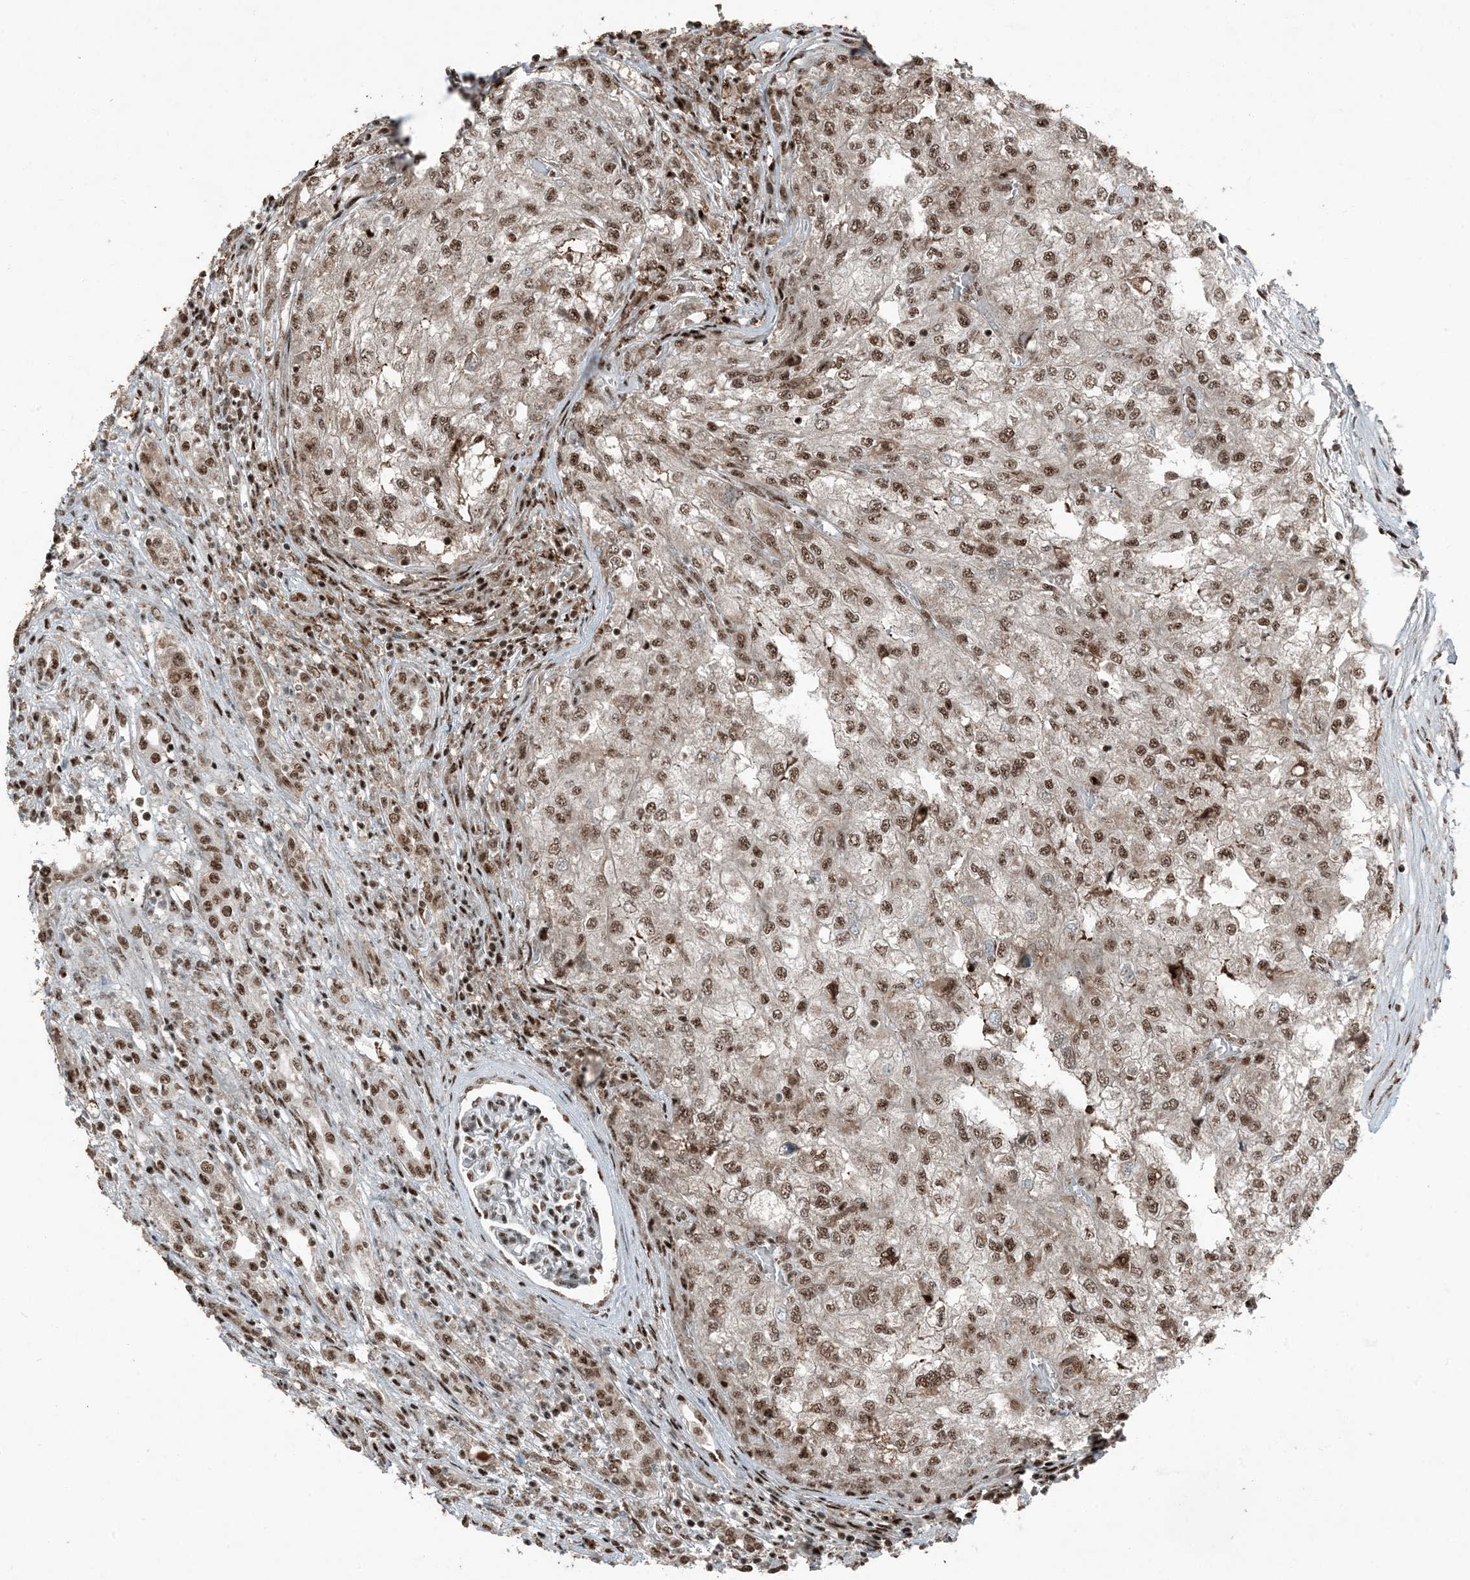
{"staining": {"intensity": "moderate", "quantity": ">75%", "location": "nuclear"}, "tissue": "renal cancer", "cell_type": "Tumor cells", "image_type": "cancer", "snomed": [{"axis": "morphology", "description": "Adenocarcinoma, NOS"}, {"axis": "topography", "description": "Kidney"}], "caption": "IHC of renal adenocarcinoma displays medium levels of moderate nuclear positivity in approximately >75% of tumor cells. (DAB (3,3'-diaminobenzidine) IHC with brightfield microscopy, high magnification).", "gene": "TADA2B", "patient": {"sex": "female", "age": 54}}